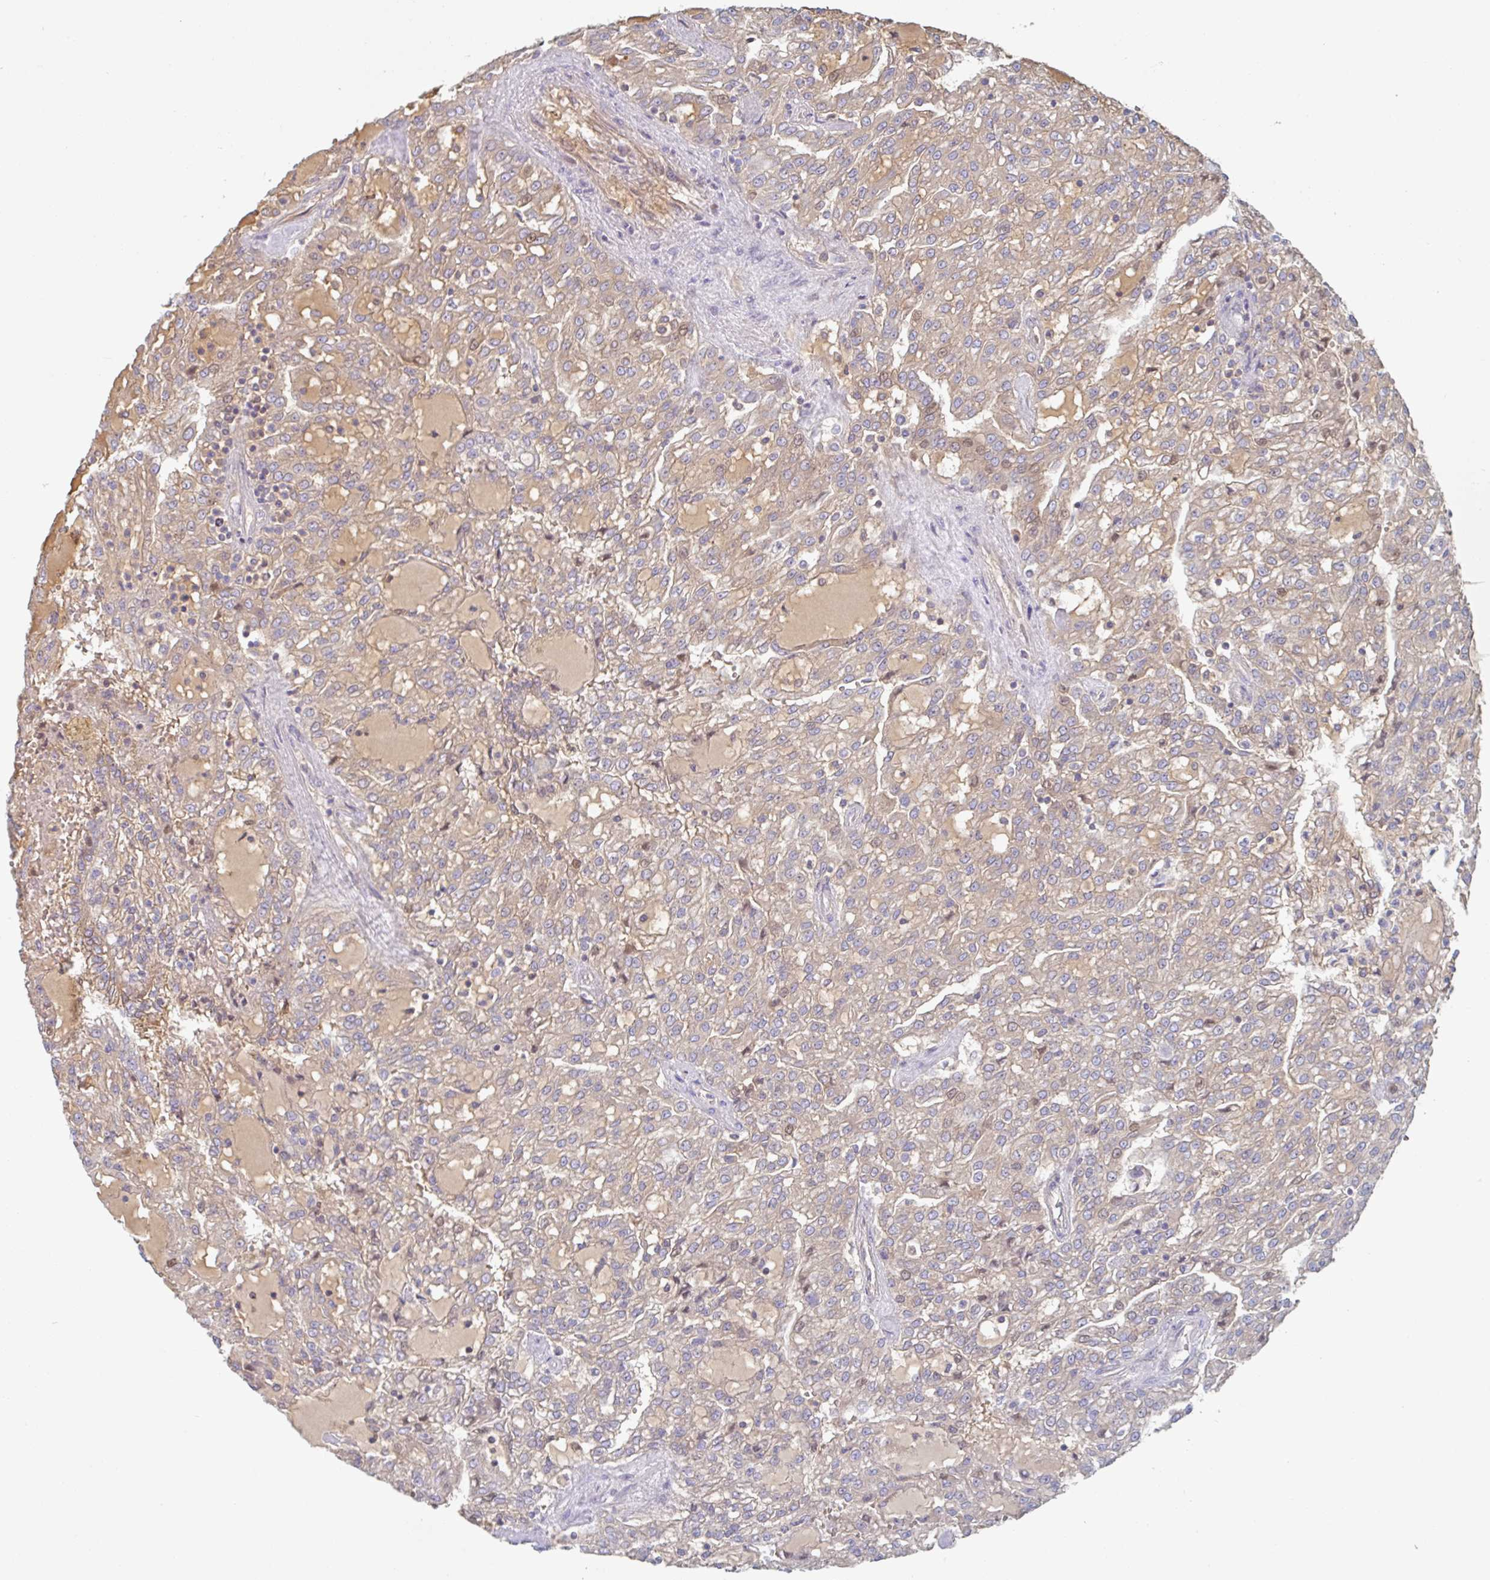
{"staining": {"intensity": "weak", "quantity": ">75%", "location": "cytoplasmic/membranous"}, "tissue": "renal cancer", "cell_type": "Tumor cells", "image_type": "cancer", "snomed": [{"axis": "morphology", "description": "Adenocarcinoma, NOS"}, {"axis": "topography", "description": "Kidney"}], "caption": "An image of human adenocarcinoma (renal) stained for a protein shows weak cytoplasmic/membranous brown staining in tumor cells.", "gene": "AMPD2", "patient": {"sex": "male", "age": 63}}